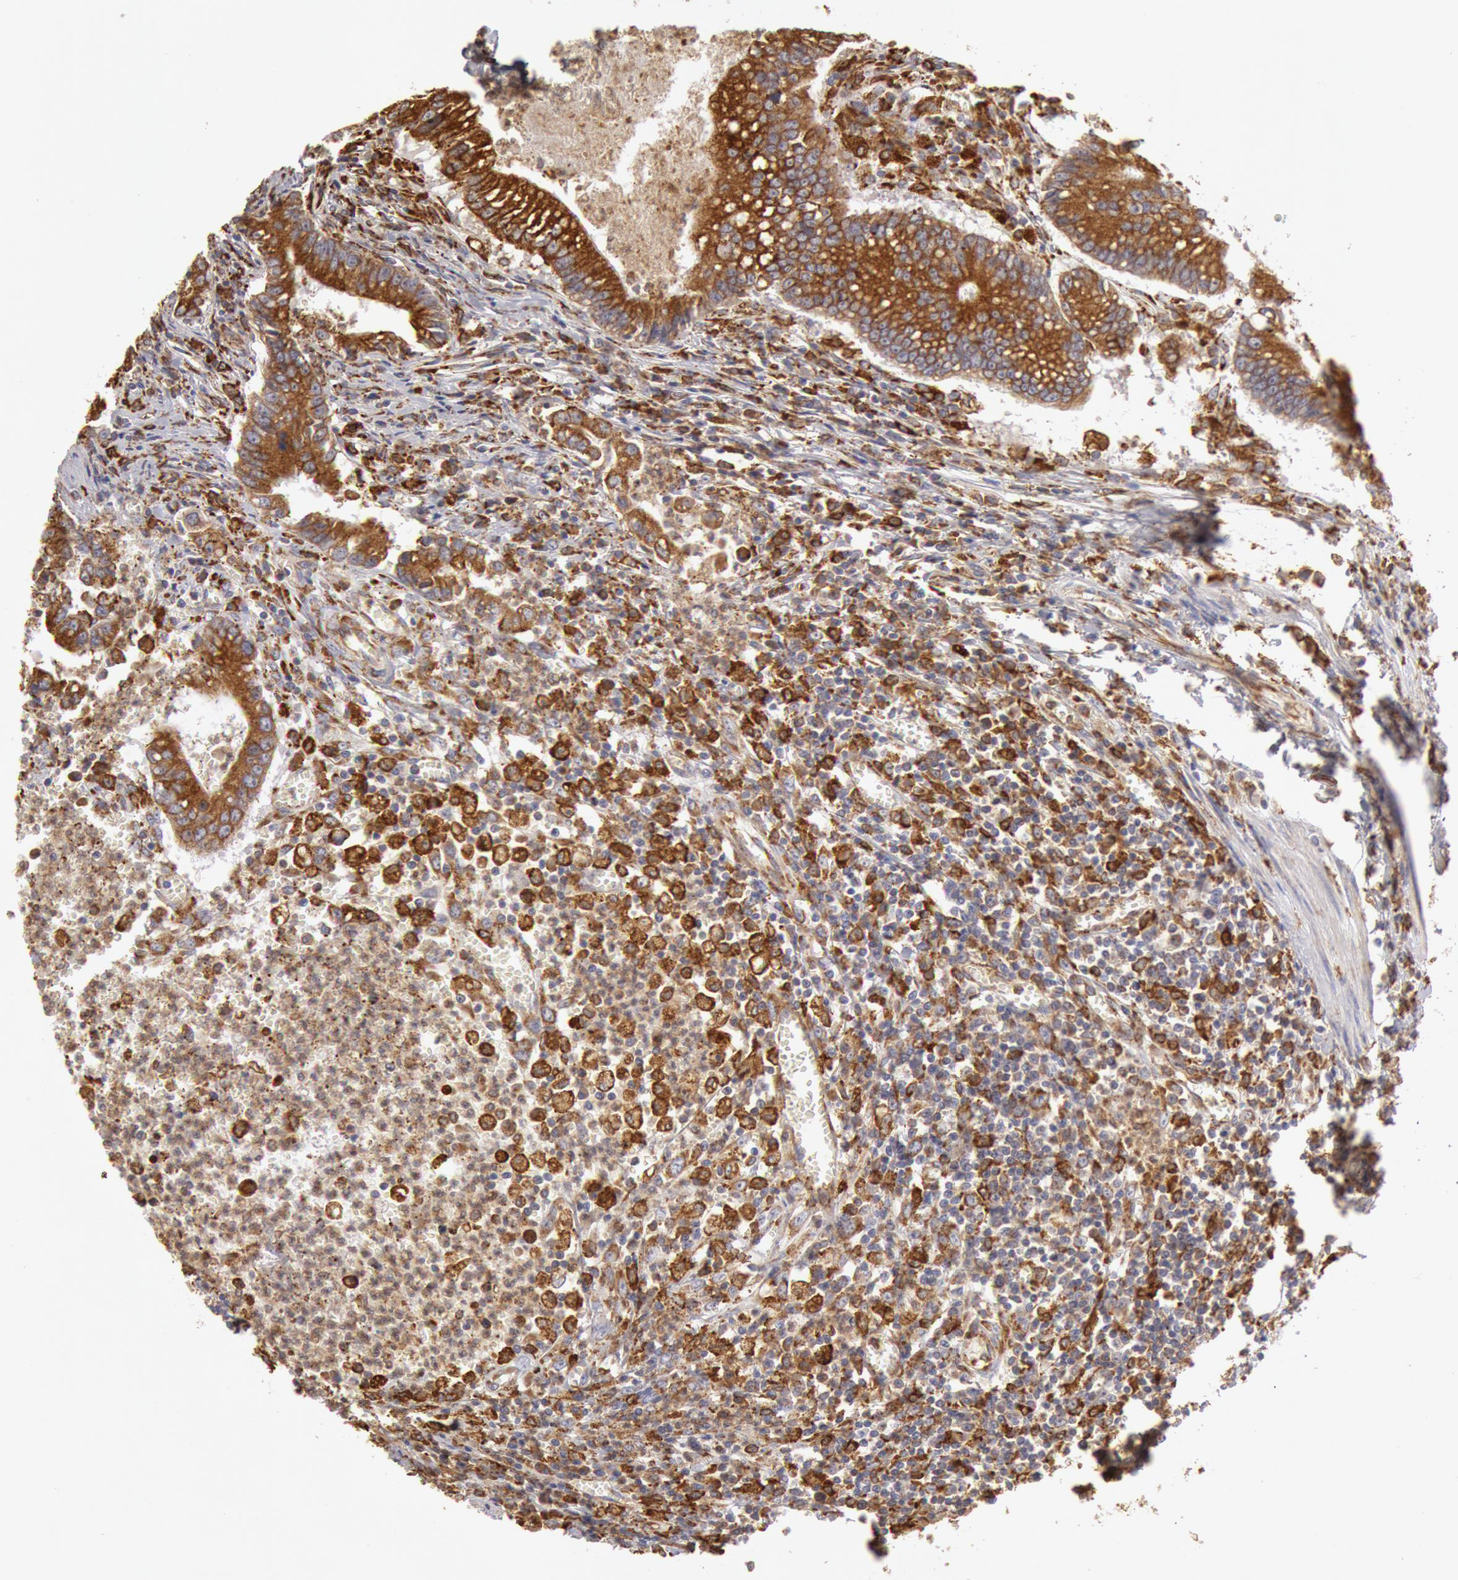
{"staining": {"intensity": "moderate", "quantity": ">75%", "location": "cytoplasmic/membranous"}, "tissue": "colorectal cancer", "cell_type": "Tumor cells", "image_type": "cancer", "snomed": [{"axis": "morphology", "description": "Adenocarcinoma, NOS"}, {"axis": "topography", "description": "Rectum"}], "caption": "Protein staining of adenocarcinoma (colorectal) tissue reveals moderate cytoplasmic/membranous positivity in approximately >75% of tumor cells.", "gene": "ERP44", "patient": {"sex": "female", "age": 81}}